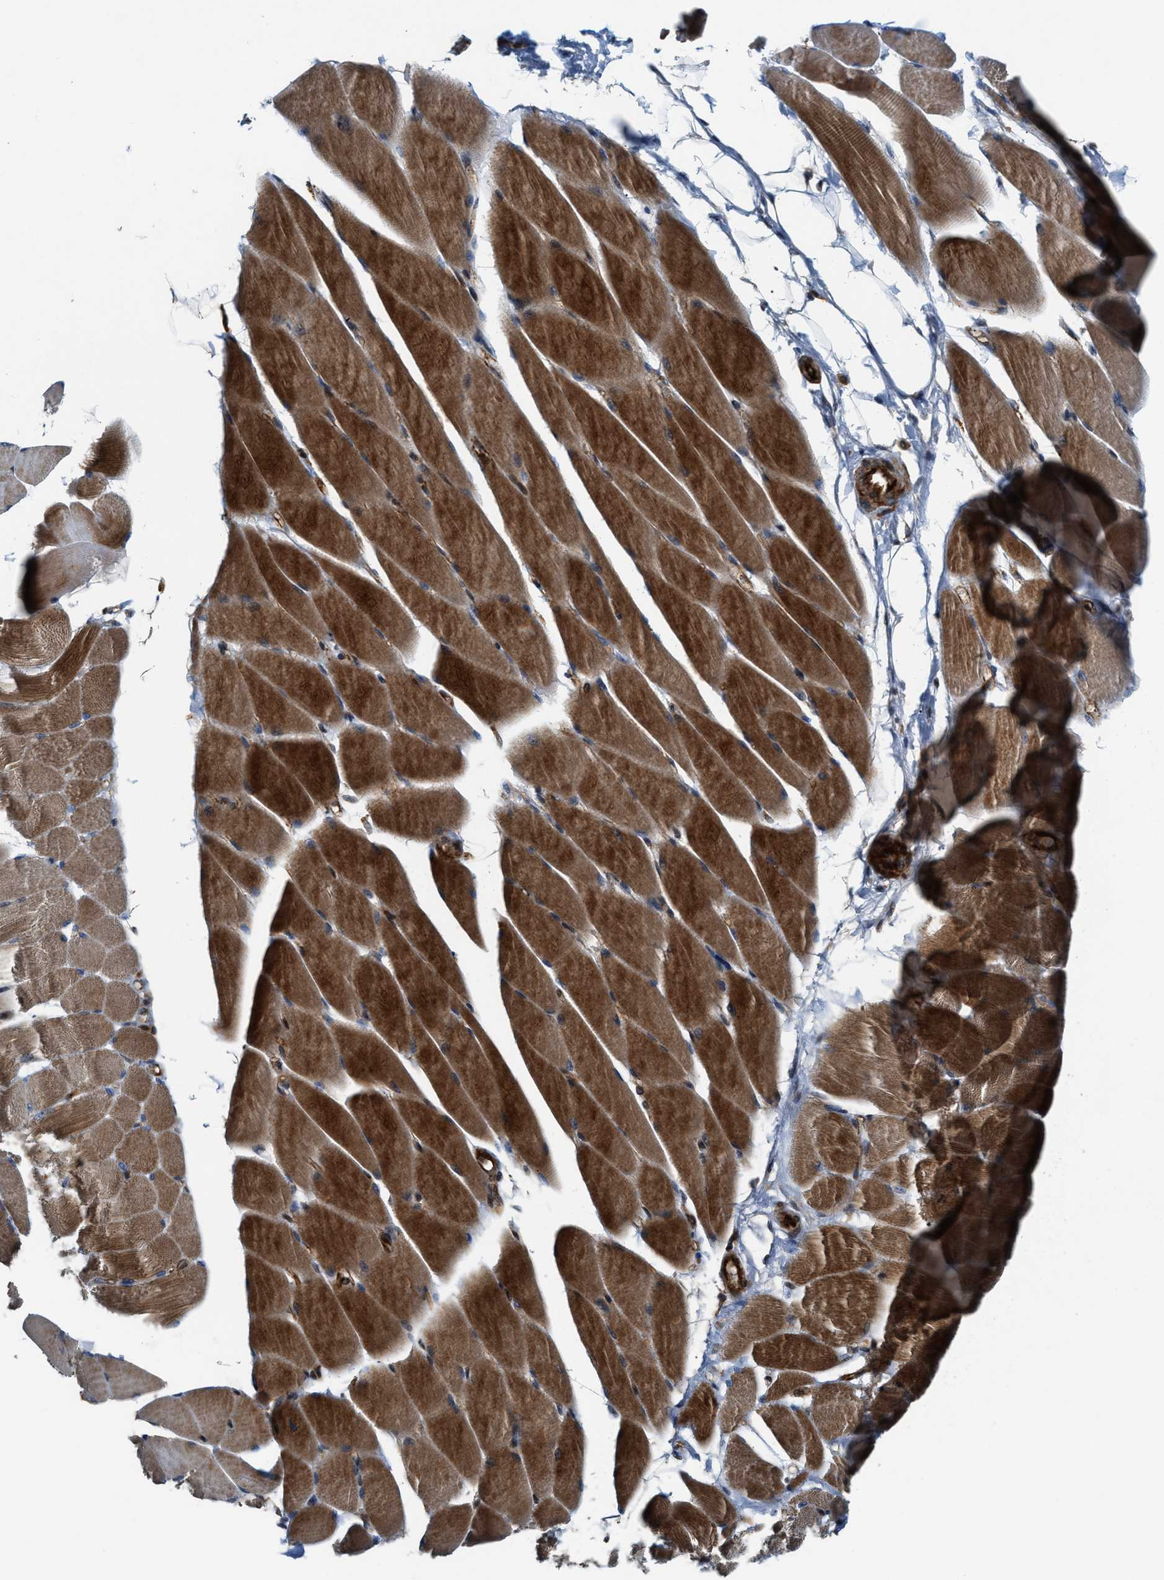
{"staining": {"intensity": "strong", "quantity": ">75%", "location": "cytoplasmic/membranous"}, "tissue": "skeletal muscle", "cell_type": "Myocytes", "image_type": "normal", "snomed": [{"axis": "morphology", "description": "Normal tissue, NOS"}, {"axis": "topography", "description": "Skeletal muscle"}, {"axis": "topography", "description": "Peripheral nerve tissue"}], "caption": "Myocytes exhibit strong cytoplasmic/membranous positivity in approximately >75% of cells in benign skeletal muscle.", "gene": "DPF2", "patient": {"sex": "female", "age": 84}}